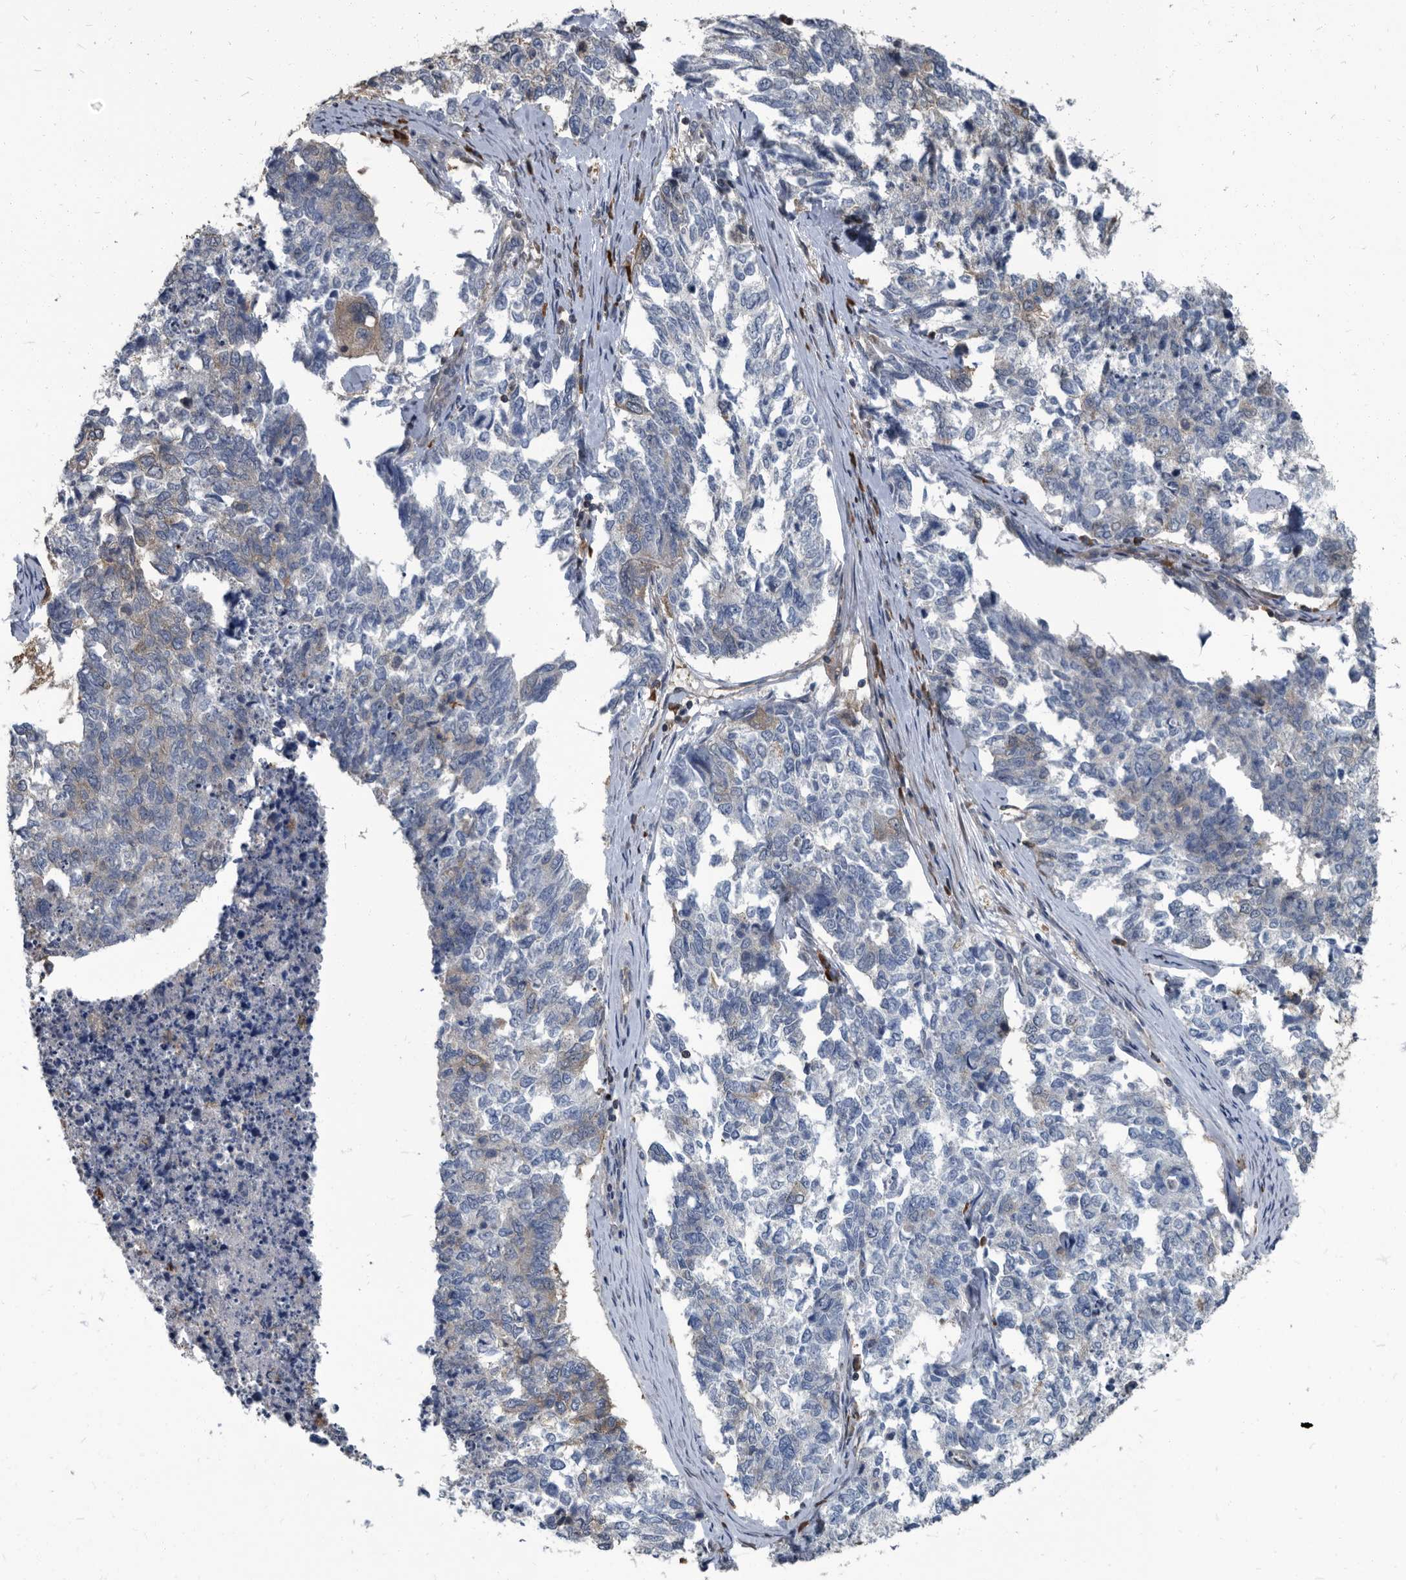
{"staining": {"intensity": "negative", "quantity": "none", "location": "none"}, "tissue": "cervical cancer", "cell_type": "Tumor cells", "image_type": "cancer", "snomed": [{"axis": "morphology", "description": "Squamous cell carcinoma, NOS"}, {"axis": "topography", "description": "Cervix"}], "caption": "This is an immunohistochemistry (IHC) photomicrograph of cervical squamous cell carcinoma. There is no expression in tumor cells.", "gene": "CDV3", "patient": {"sex": "female", "age": 63}}